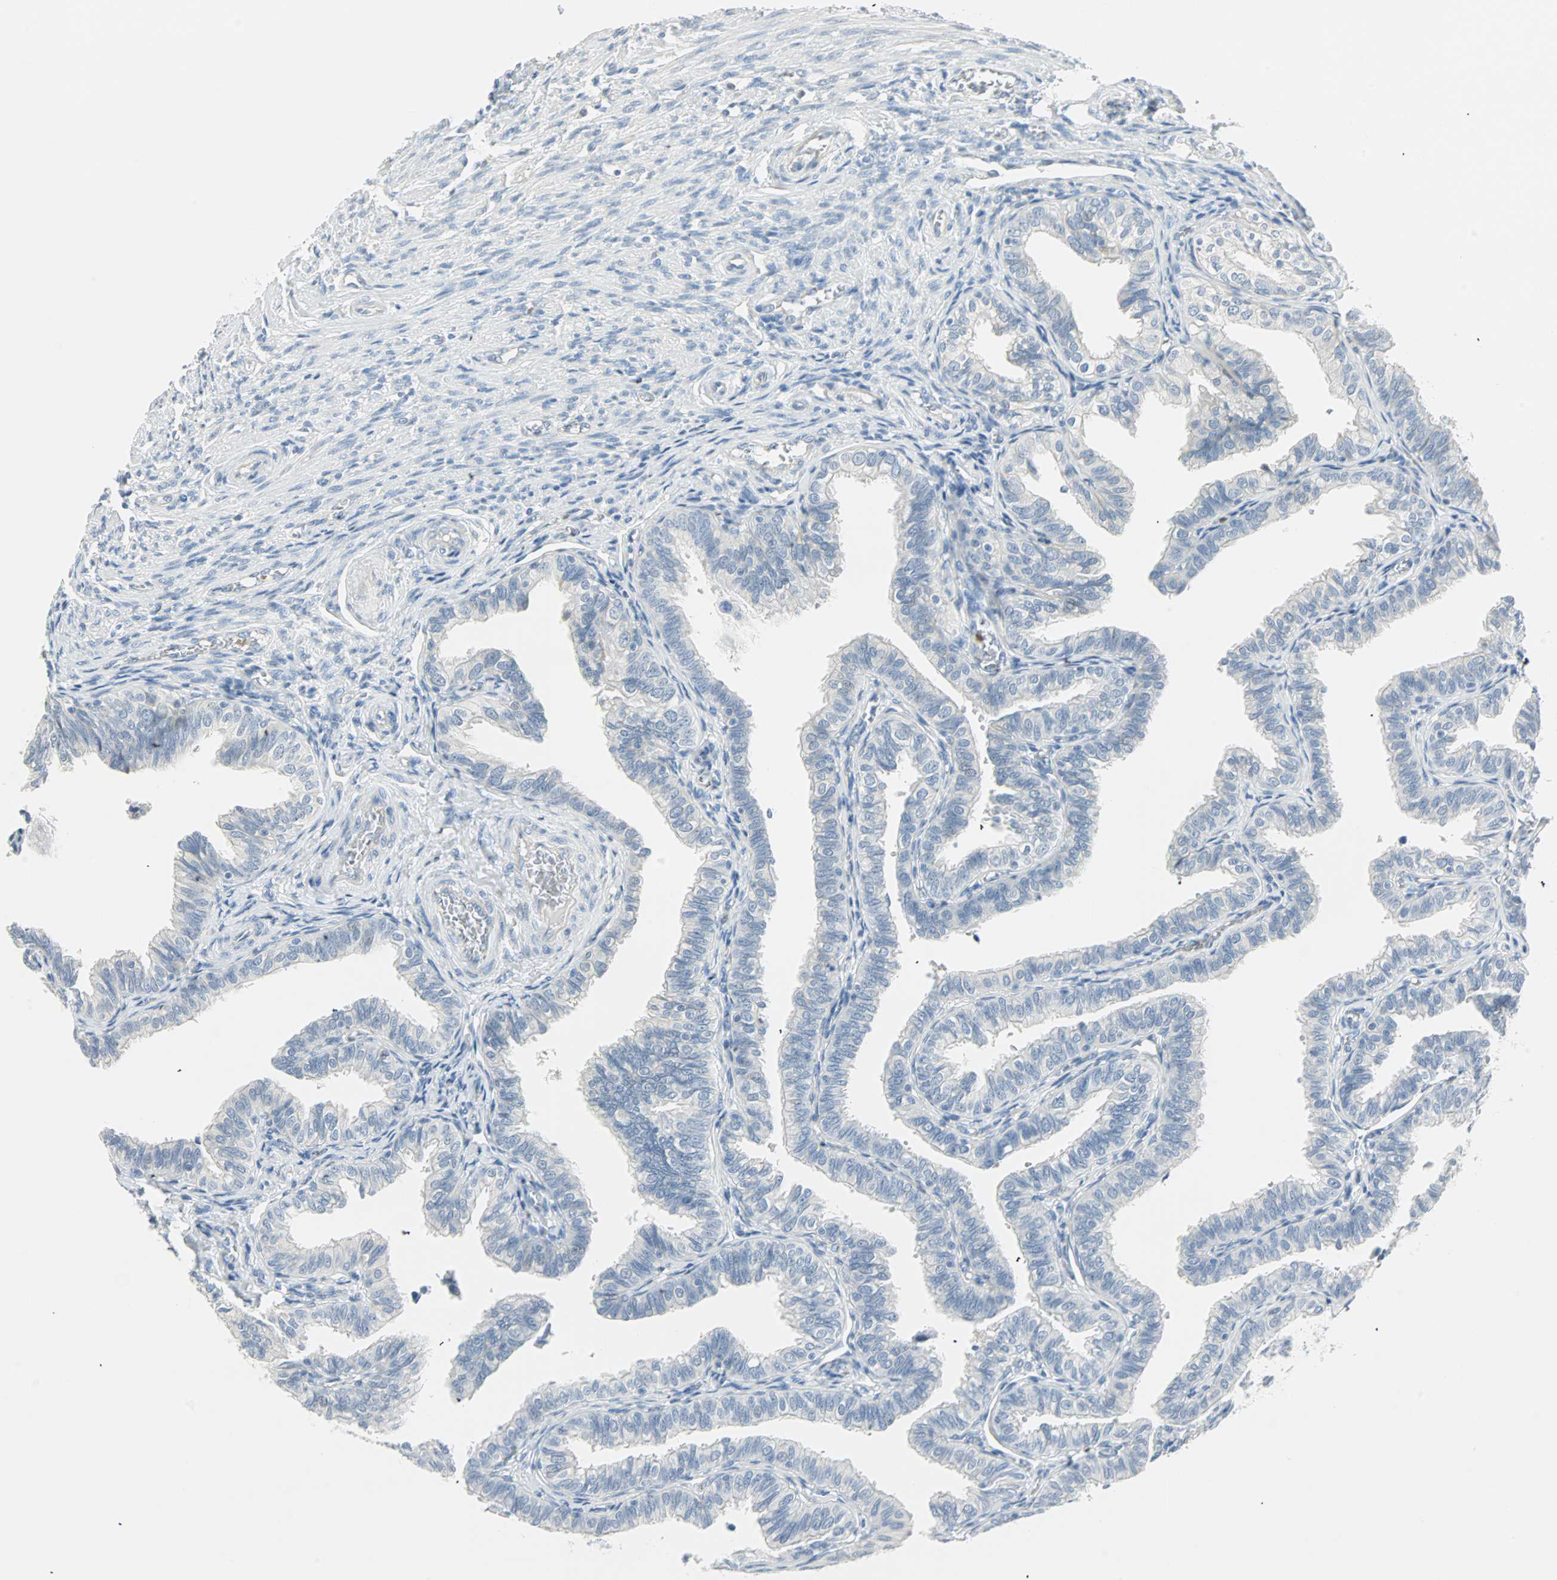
{"staining": {"intensity": "negative", "quantity": "none", "location": "none"}, "tissue": "fallopian tube", "cell_type": "Glandular cells", "image_type": "normal", "snomed": [{"axis": "morphology", "description": "Normal tissue, NOS"}, {"axis": "topography", "description": "Fallopian tube"}], "caption": "DAB (3,3'-diaminobenzidine) immunohistochemical staining of normal fallopian tube reveals no significant staining in glandular cells.", "gene": "MLLT10", "patient": {"sex": "female", "age": 46}}